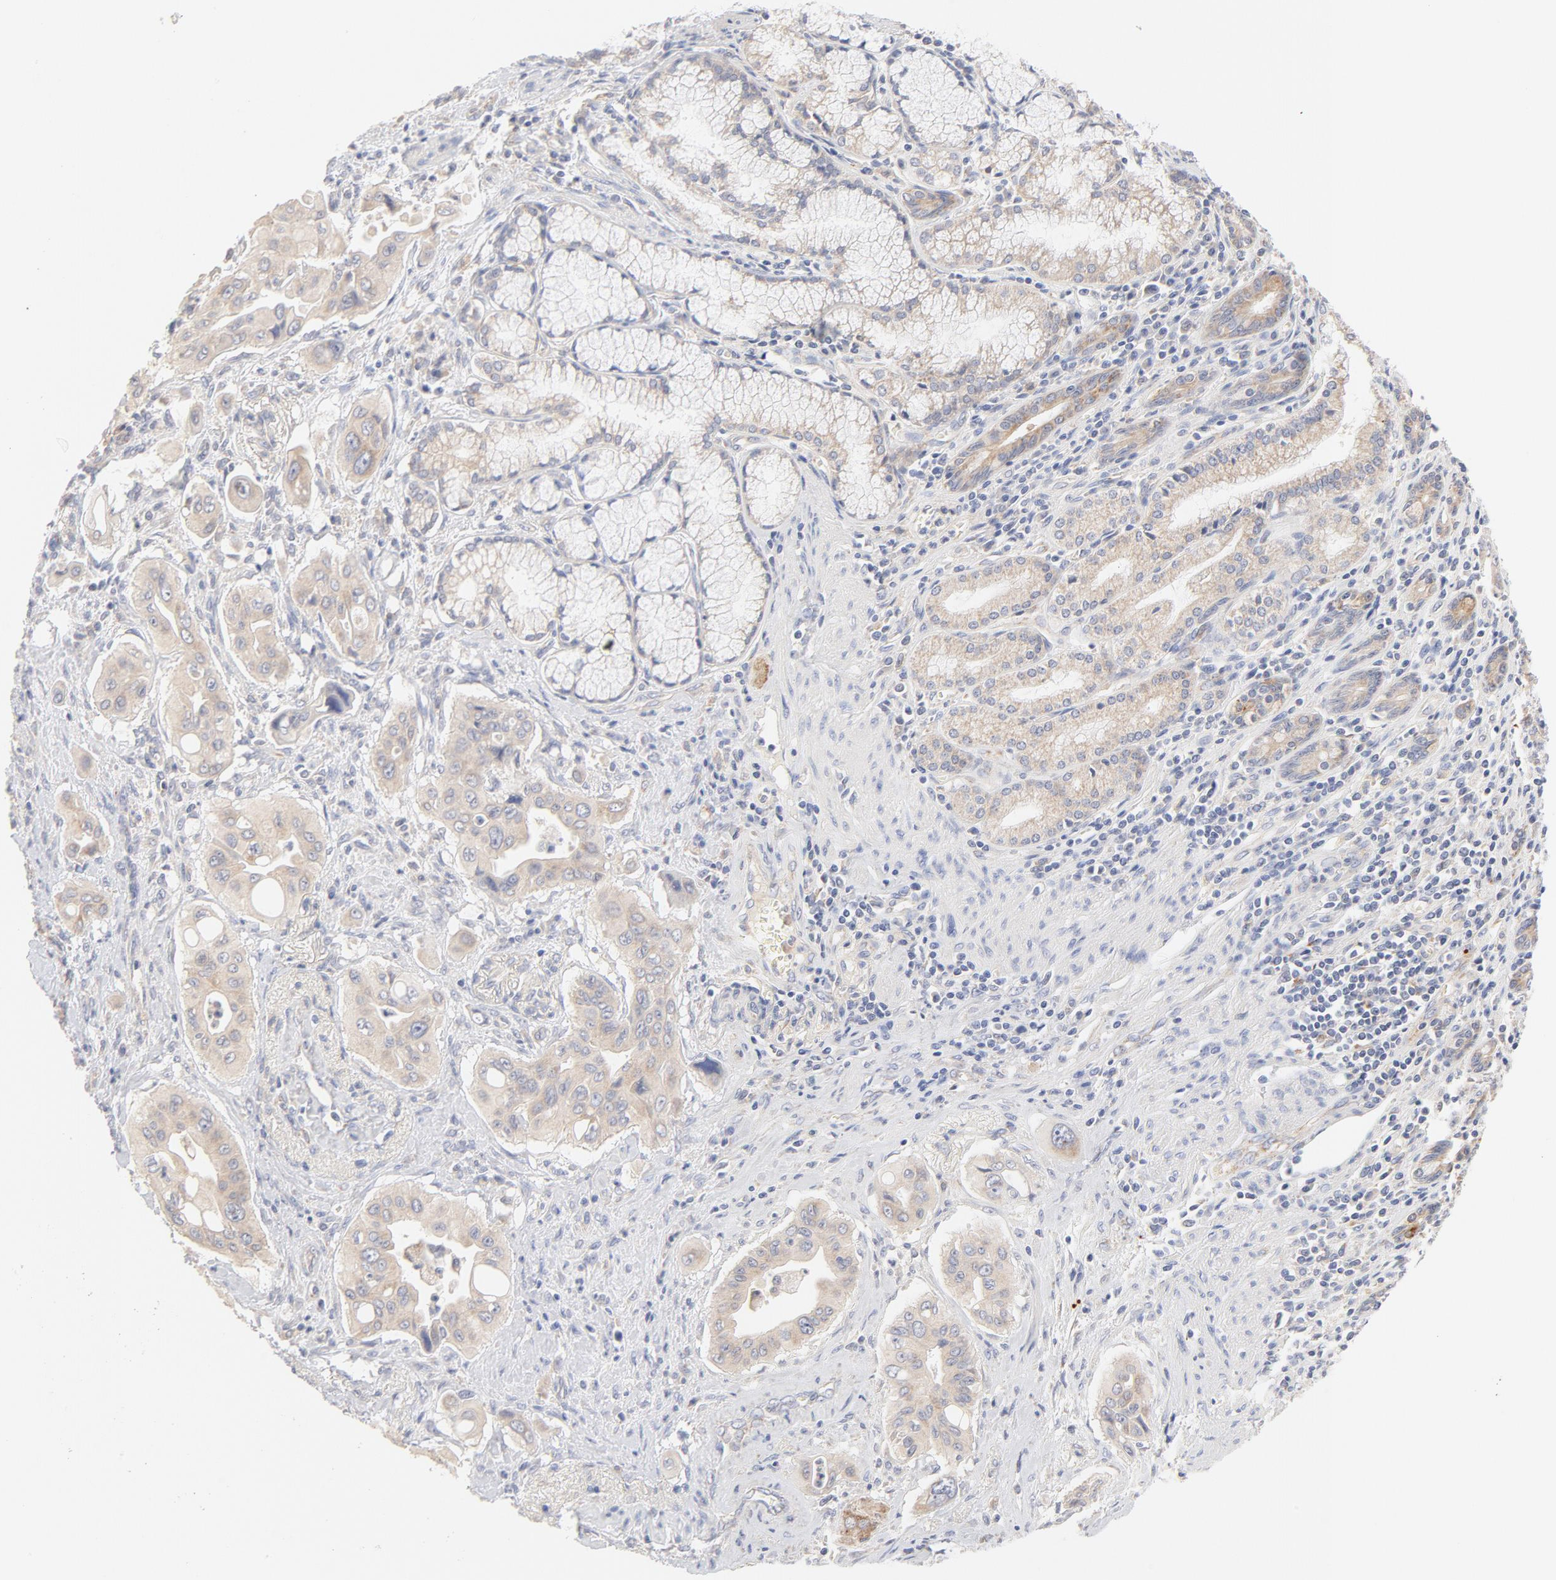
{"staining": {"intensity": "weak", "quantity": ">75%", "location": "cytoplasmic/membranous"}, "tissue": "pancreatic cancer", "cell_type": "Tumor cells", "image_type": "cancer", "snomed": [{"axis": "morphology", "description": "Adenocarcinoma, NOS"}, {"axis": "topography", "description": "Pancreas"}], "caption": "Immunohistochemistry image of neoplastic tissue: adenocarcinoma (pancreatic) stained using immunohistochemistry exhibits low levels of weak protein expression localized specifically in the cytoplasmic/membranous of tumor cells, appearing as a cytoplasmic/membranous brown color.", "gene": "MTERF2", "patient": {"sex": "male", "age": 77}}